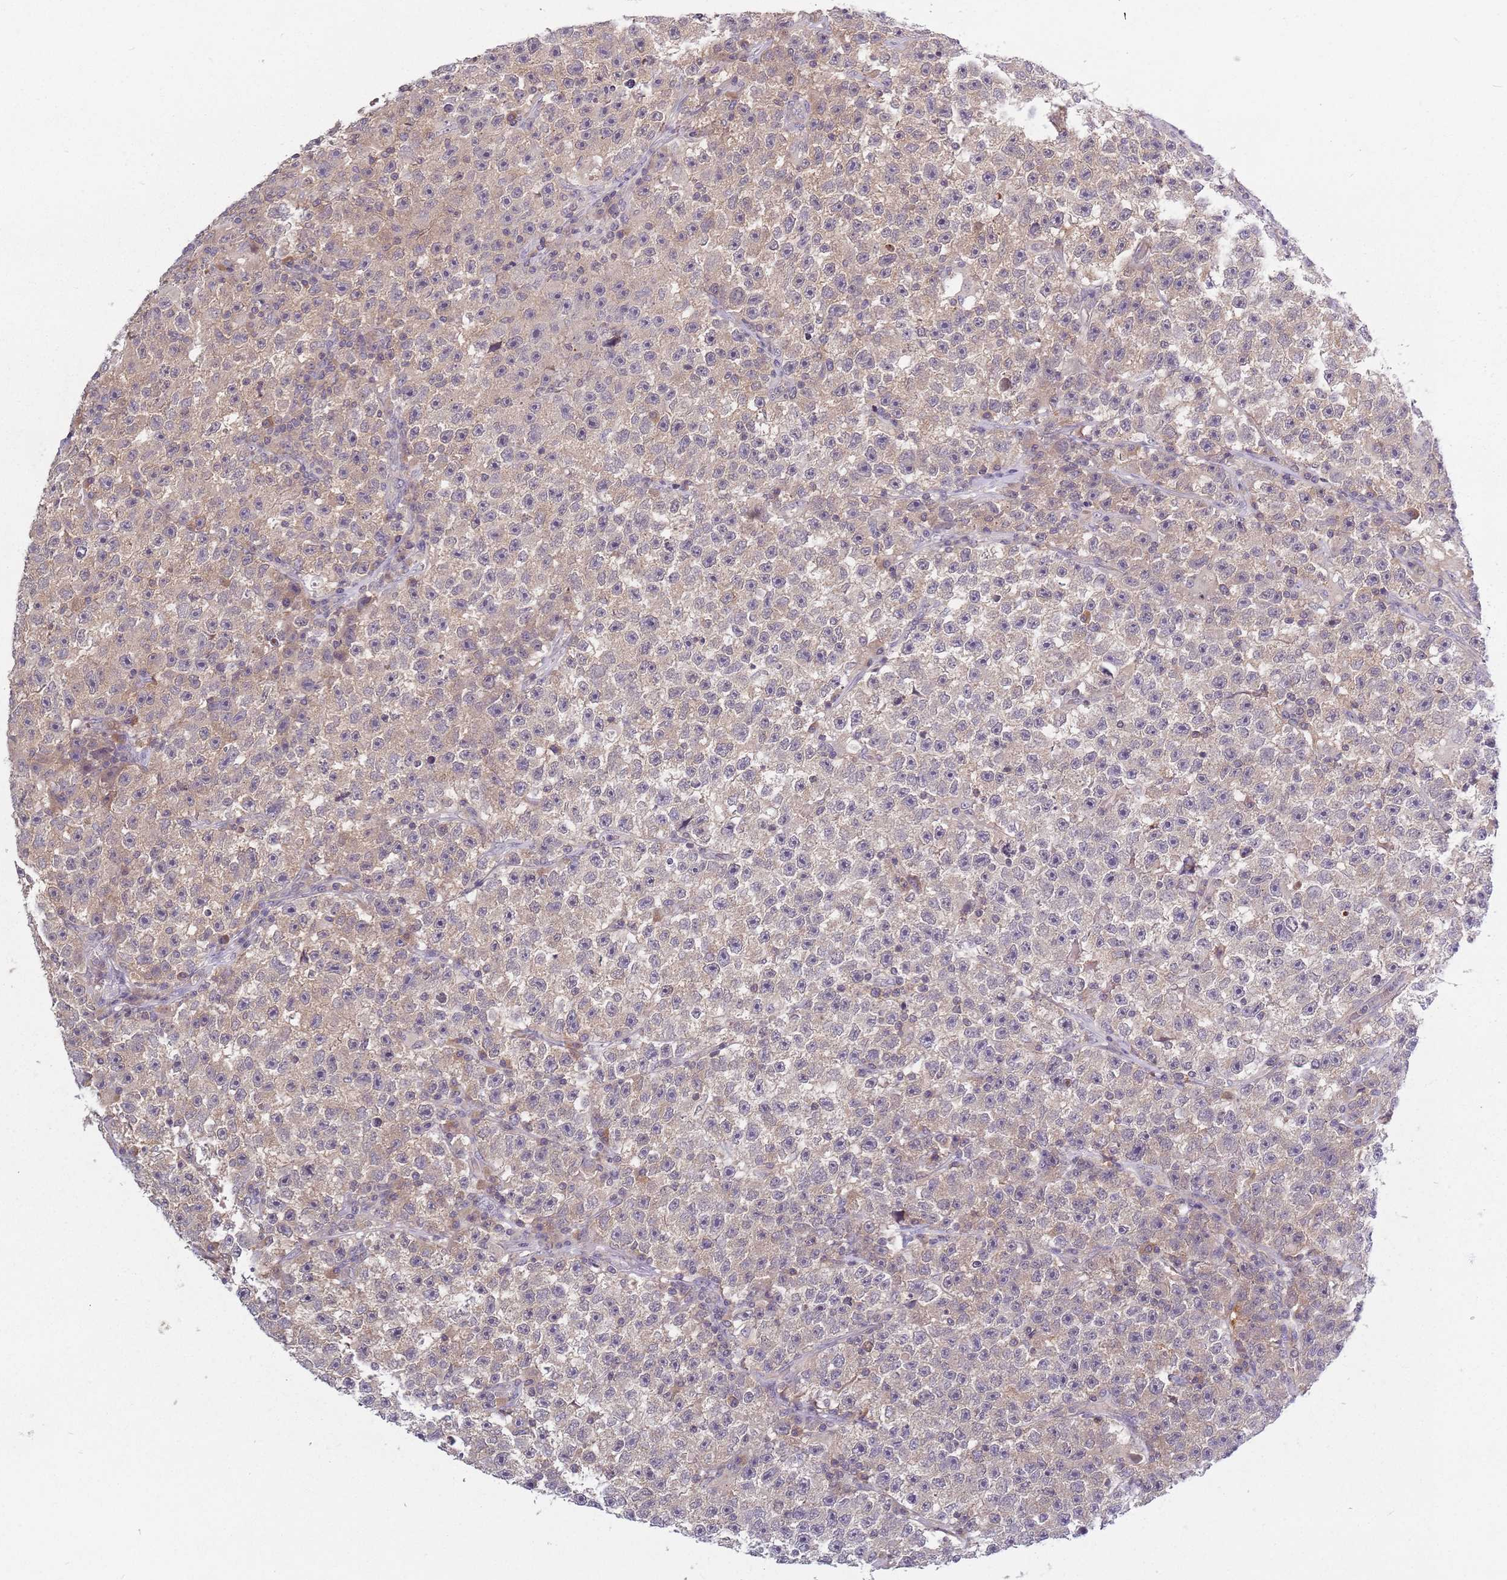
{"staining": {"intensity": "weak", "quantity": "25%-75%", "location": "cytoplasmic/membranous"}, "tissue": "testis cancer", "cell_type": "Tumor cells", "image_type": "cancer", "snomed": [{"axis": "morphology", "description": "Seminoma, NOS"}, {"axis": "topography", "description": "Testis"}], "caption": "High-magnification brightfield microscopy of testis cancer stained with DAB (brown) and counterstained with hematoxylin (blue). tumor cells exhibit weak cytoplasmic/membranous expression is appreciated in about25%-75% of cells.", "gene": "ASB13", "patient": {"sex": "male", "age": 22}}